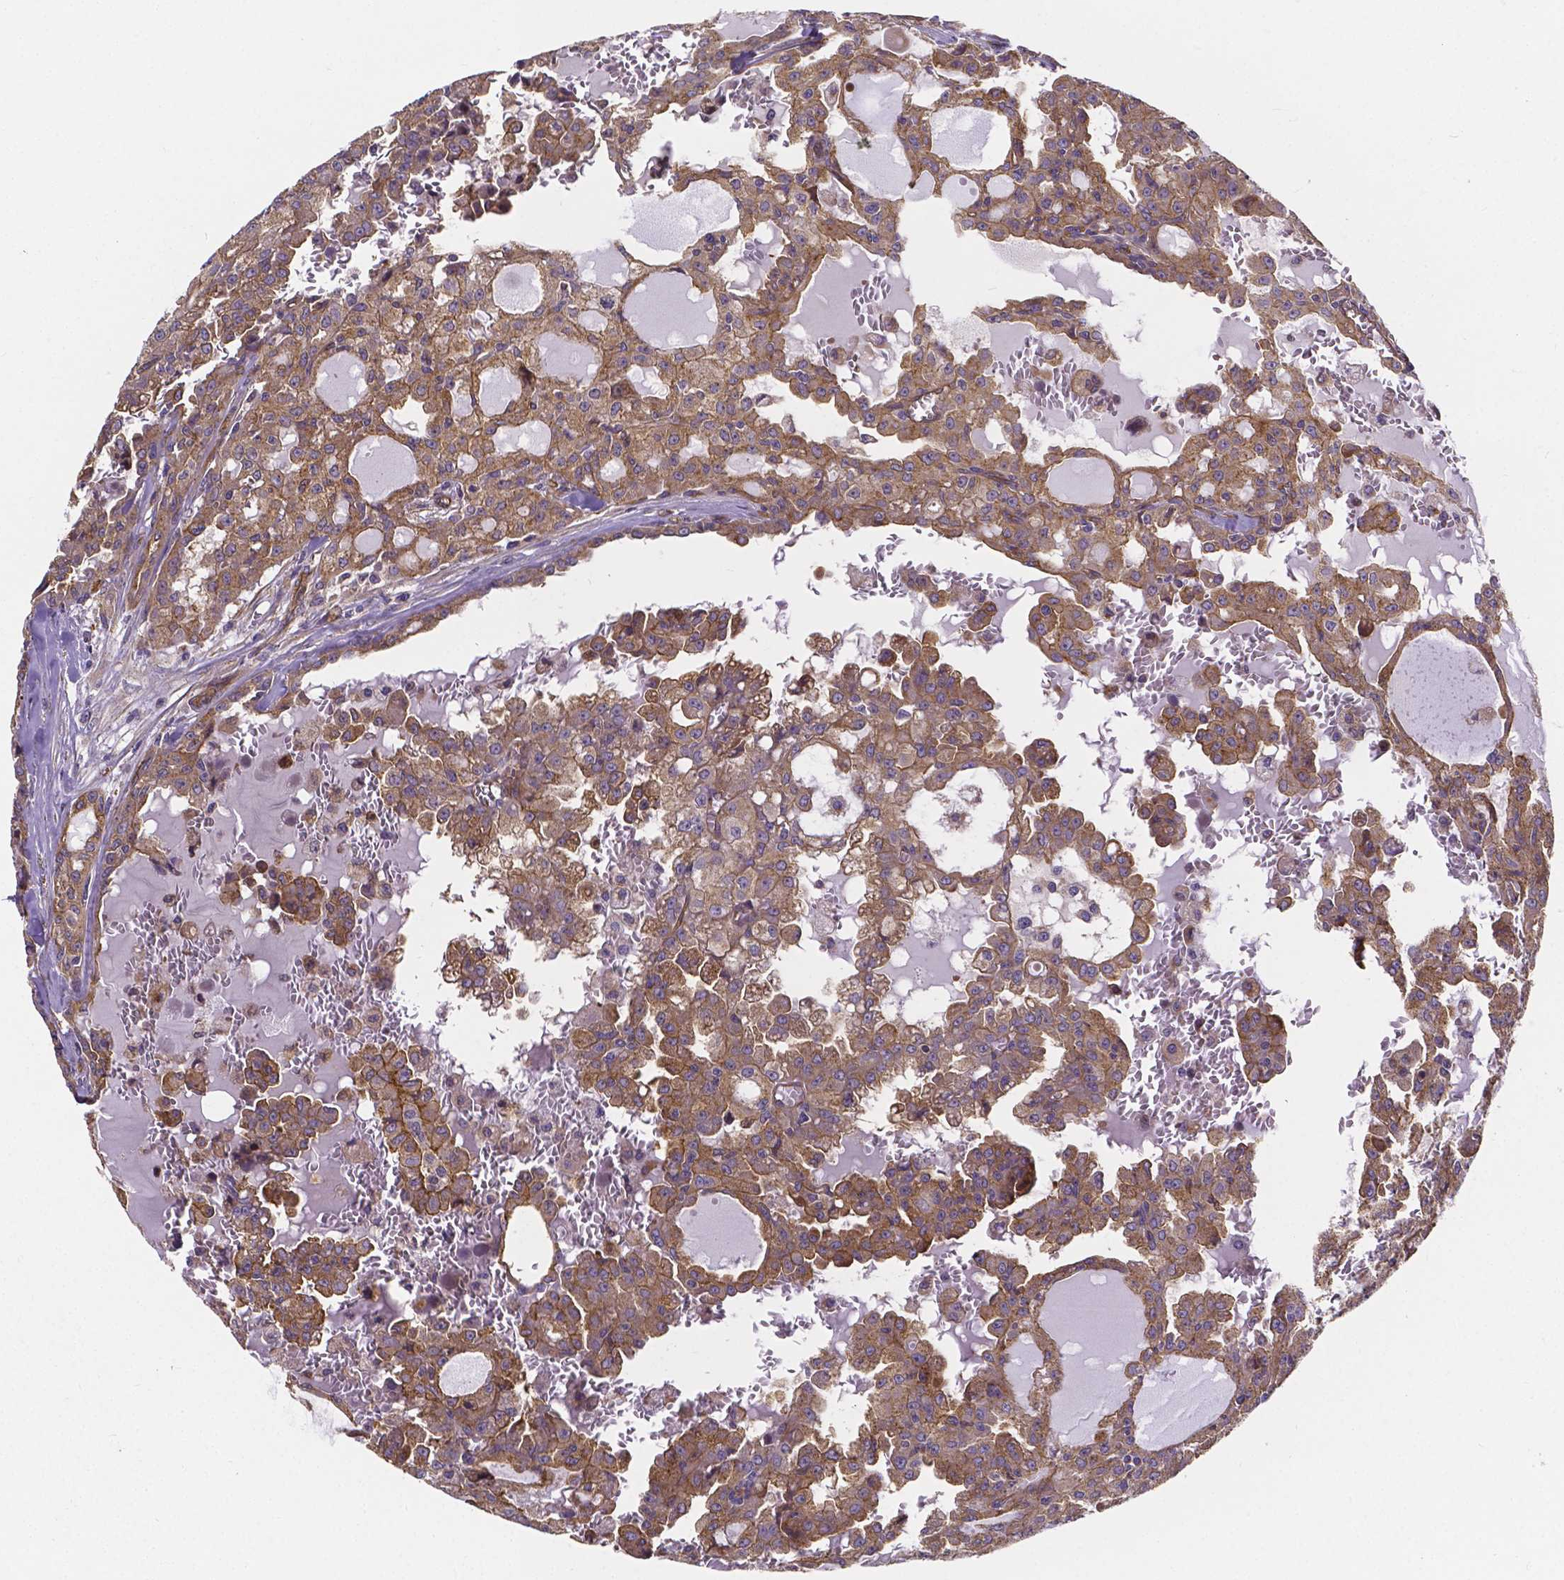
{"staining": {"intensity": "moderate", "quantity": ">75%", "location": "cytoplasmic/membranous"}, "tissue": "head and neck cancer", "cell_type": "Tumor cells", "image_type": "cancer", "snomed": [{"axis": "morphology", "description": "Adenocarcinoma, NOS"}, {"axis": "topography", "description": "Head-Neck"}], "caption": "Immunohistochemical staining of human head and neck adenocarcinoma exhibits medium levels of moderate cytoplasmic/membranous expression in about >75% of tumor cells.", "gene": "CLINT1", "patient": {"sex": "male", "age": 64}}